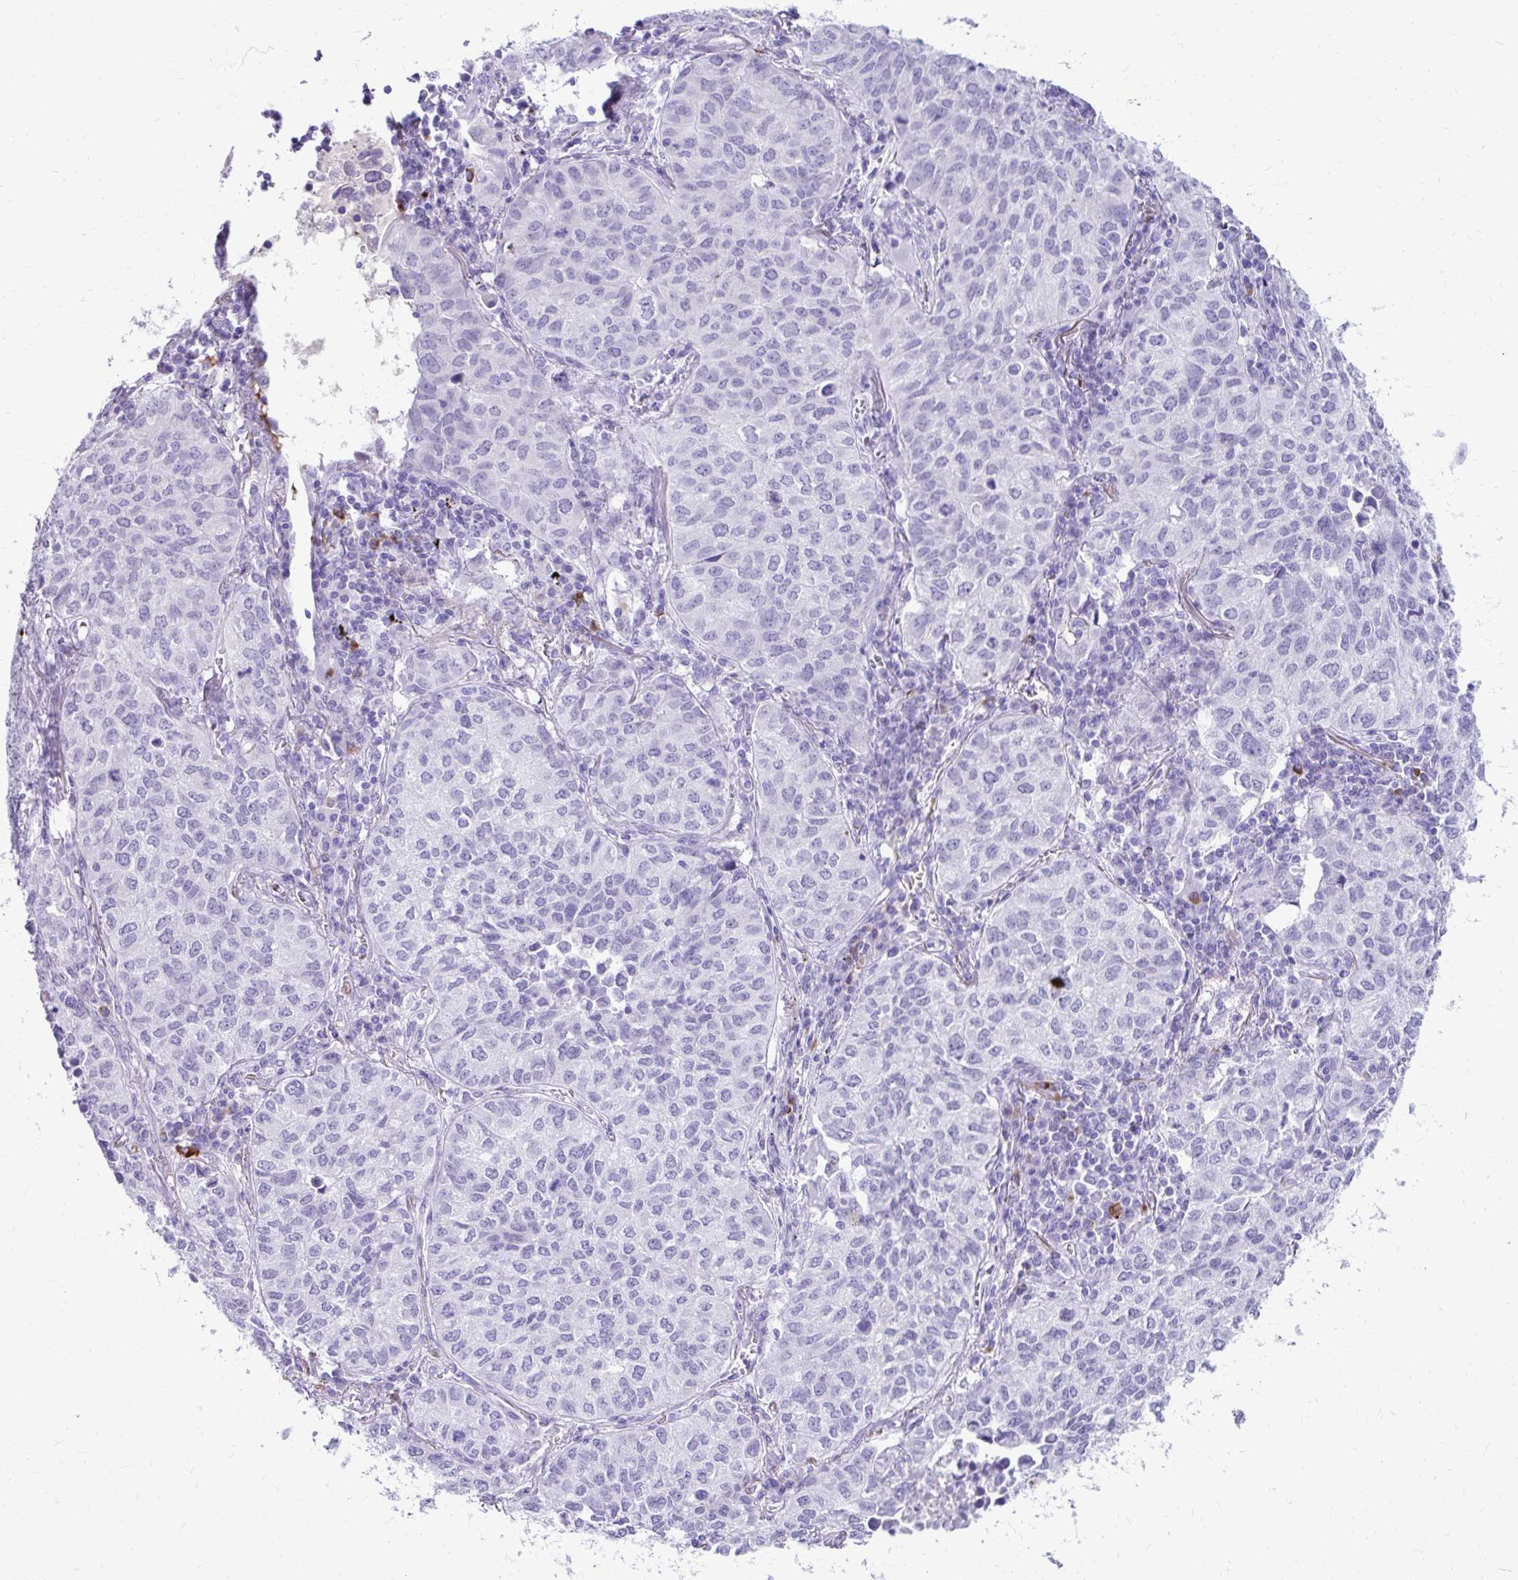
{"staining": {"intensity": "negative", "quantity": "none", "location": "none"}, "tissue": "lung cancer", "cell_type": "Tumor cells", "image_type": "cancer", "snomed": [{"axis": "morphology", "description": "Adenocarcinoma, NOS"}, {"axis": "topography", "description": "Lung"}], "caption": "Tumor cells are negative for protein expression in human lung cancer.", "gene": "SATL1", "patient": {"sex": "female", "age": 50}}